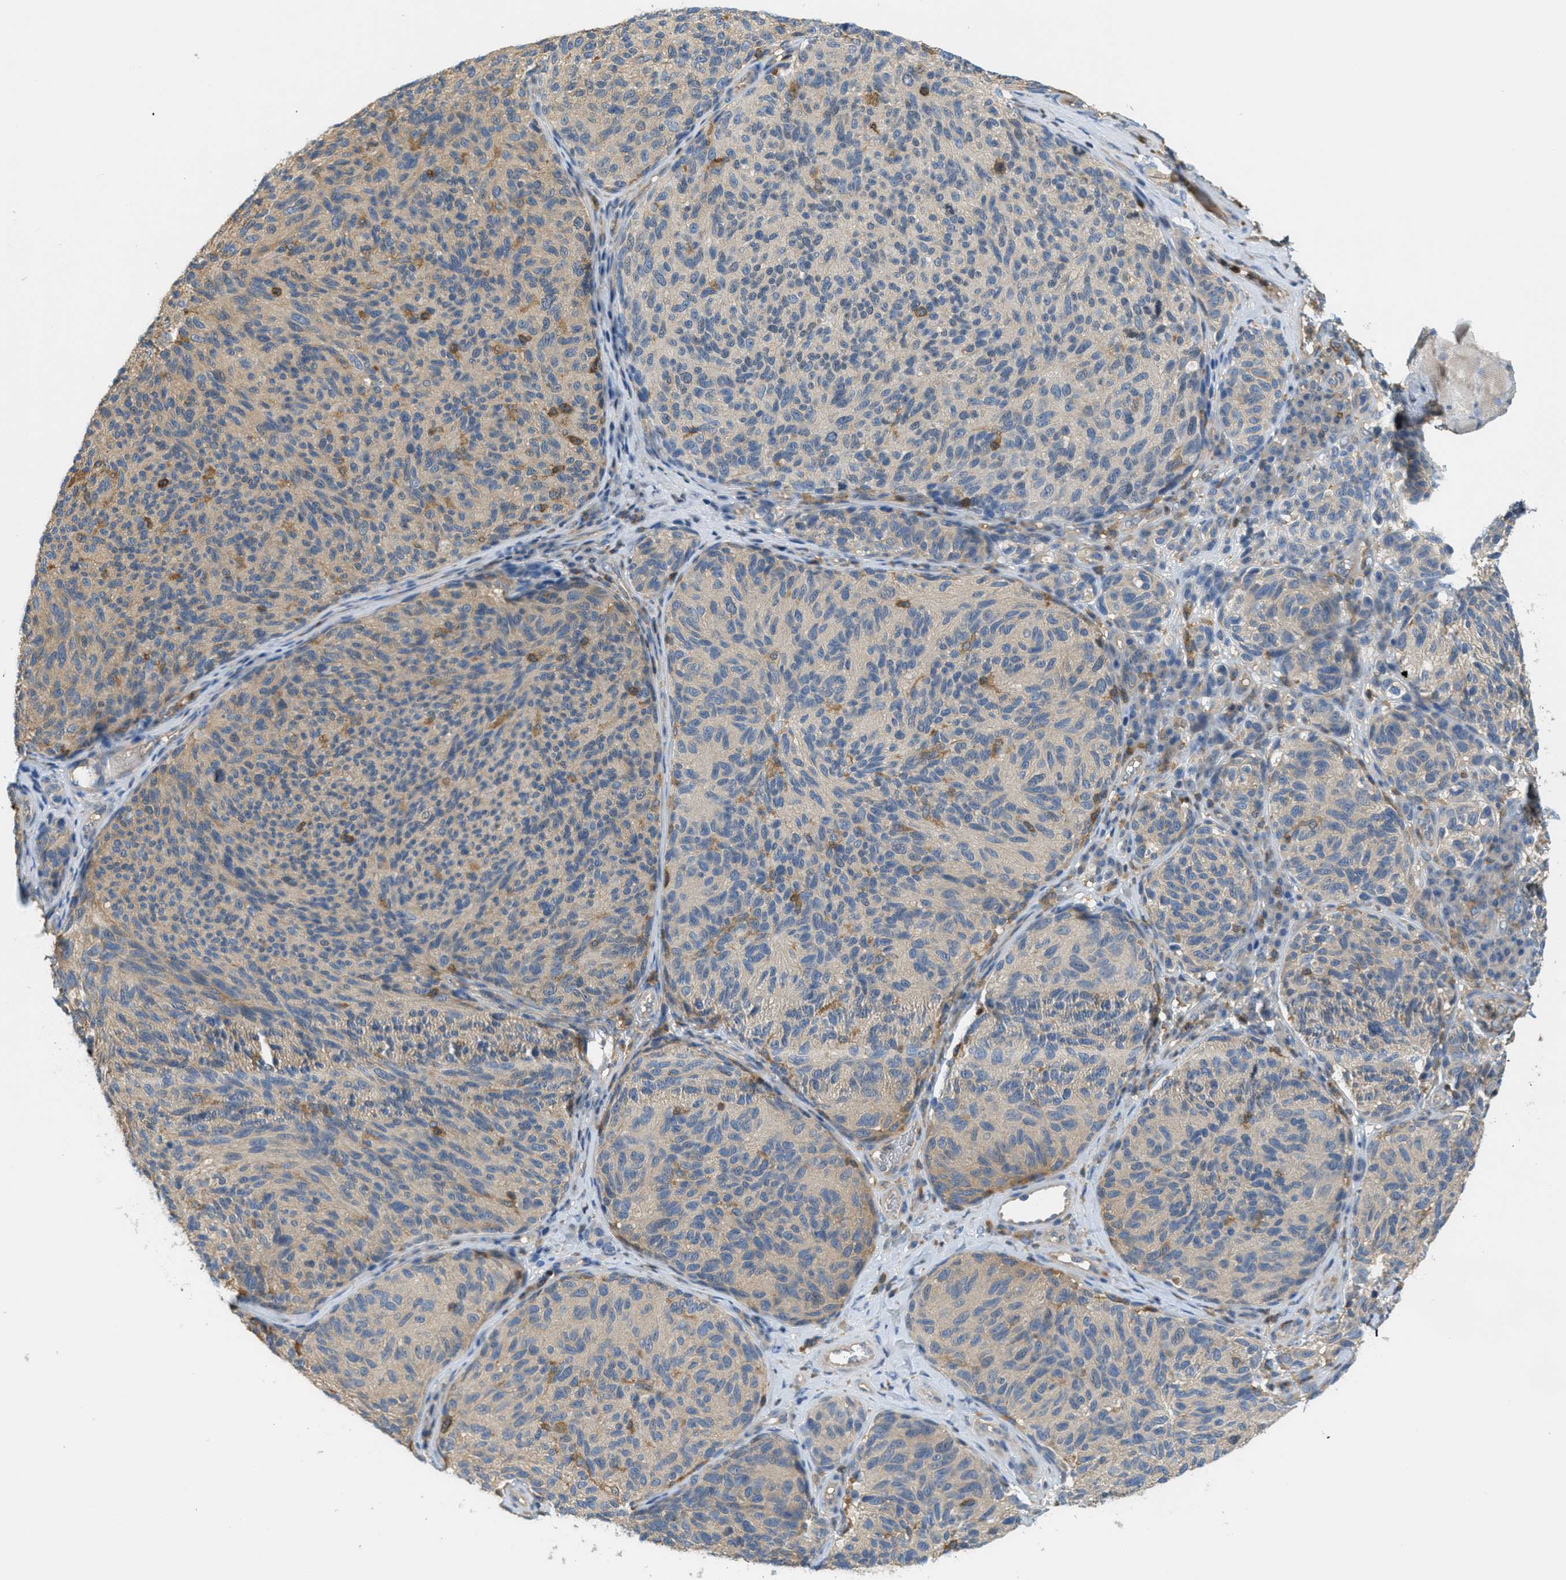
{"staining": {"intensity": "weak", "quantity": ">75%", "location": "cytoplasmic/membranous"}, "tissue": "melanoma", "cell_type": "Tumor cells", "image_type": "cancer", "snomed": [{"axis": "morphology", "description": "Malignant melanoma, NOS"}, {"axis": "topography", "description": "Skin"}], "caption": "Immunohistochemistry image of neoplastic tissue: human malignant melanoma stained using IHC displays low levels of weak protein expression localized specifically in the cytoplasmic/membranous of tumor cells, appearing as a cytoplasmic/membranous brown color.", "gene": "GRIK2", "patient": {"sex": "female", "age": 73}}